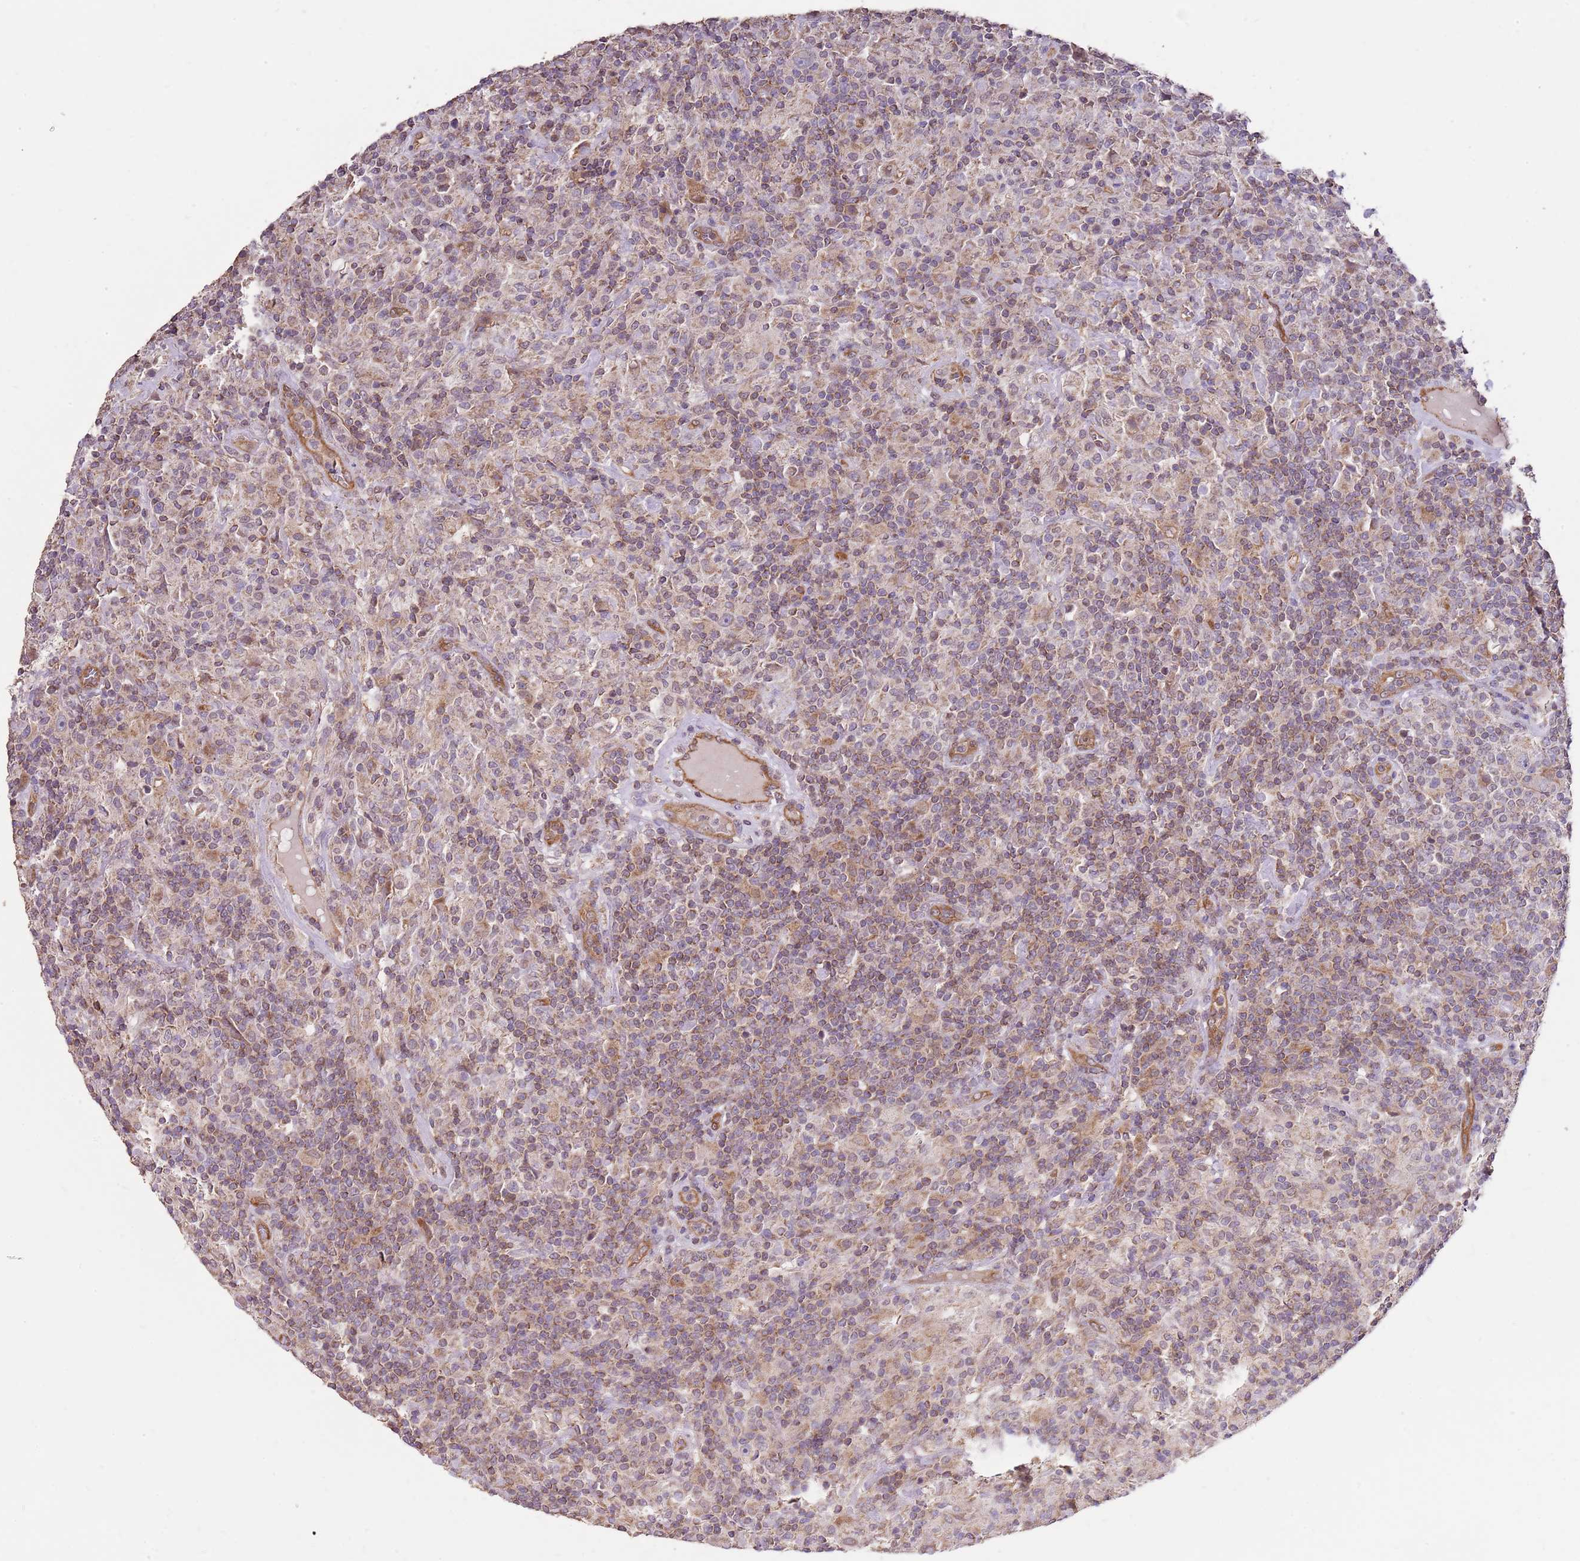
{"staining": {"intensity": "negative", "quantity": "none", "location": "none"}, "tissue": "lymphoma", "cell_type": "Tumor cells", "image_type": "cancer", "snomed": [{"axis": "morphology", "description": "Hodgkin's disease, NOS"}, {"axis": "topography", "description": "Lymph node"}], "caption": "Immunohistochemical staining of Hodgkin's disease exhibits no significant expression in tumor cells.", "gene": "DOCK9", "patient": {"sex": "male", "age": 70}}